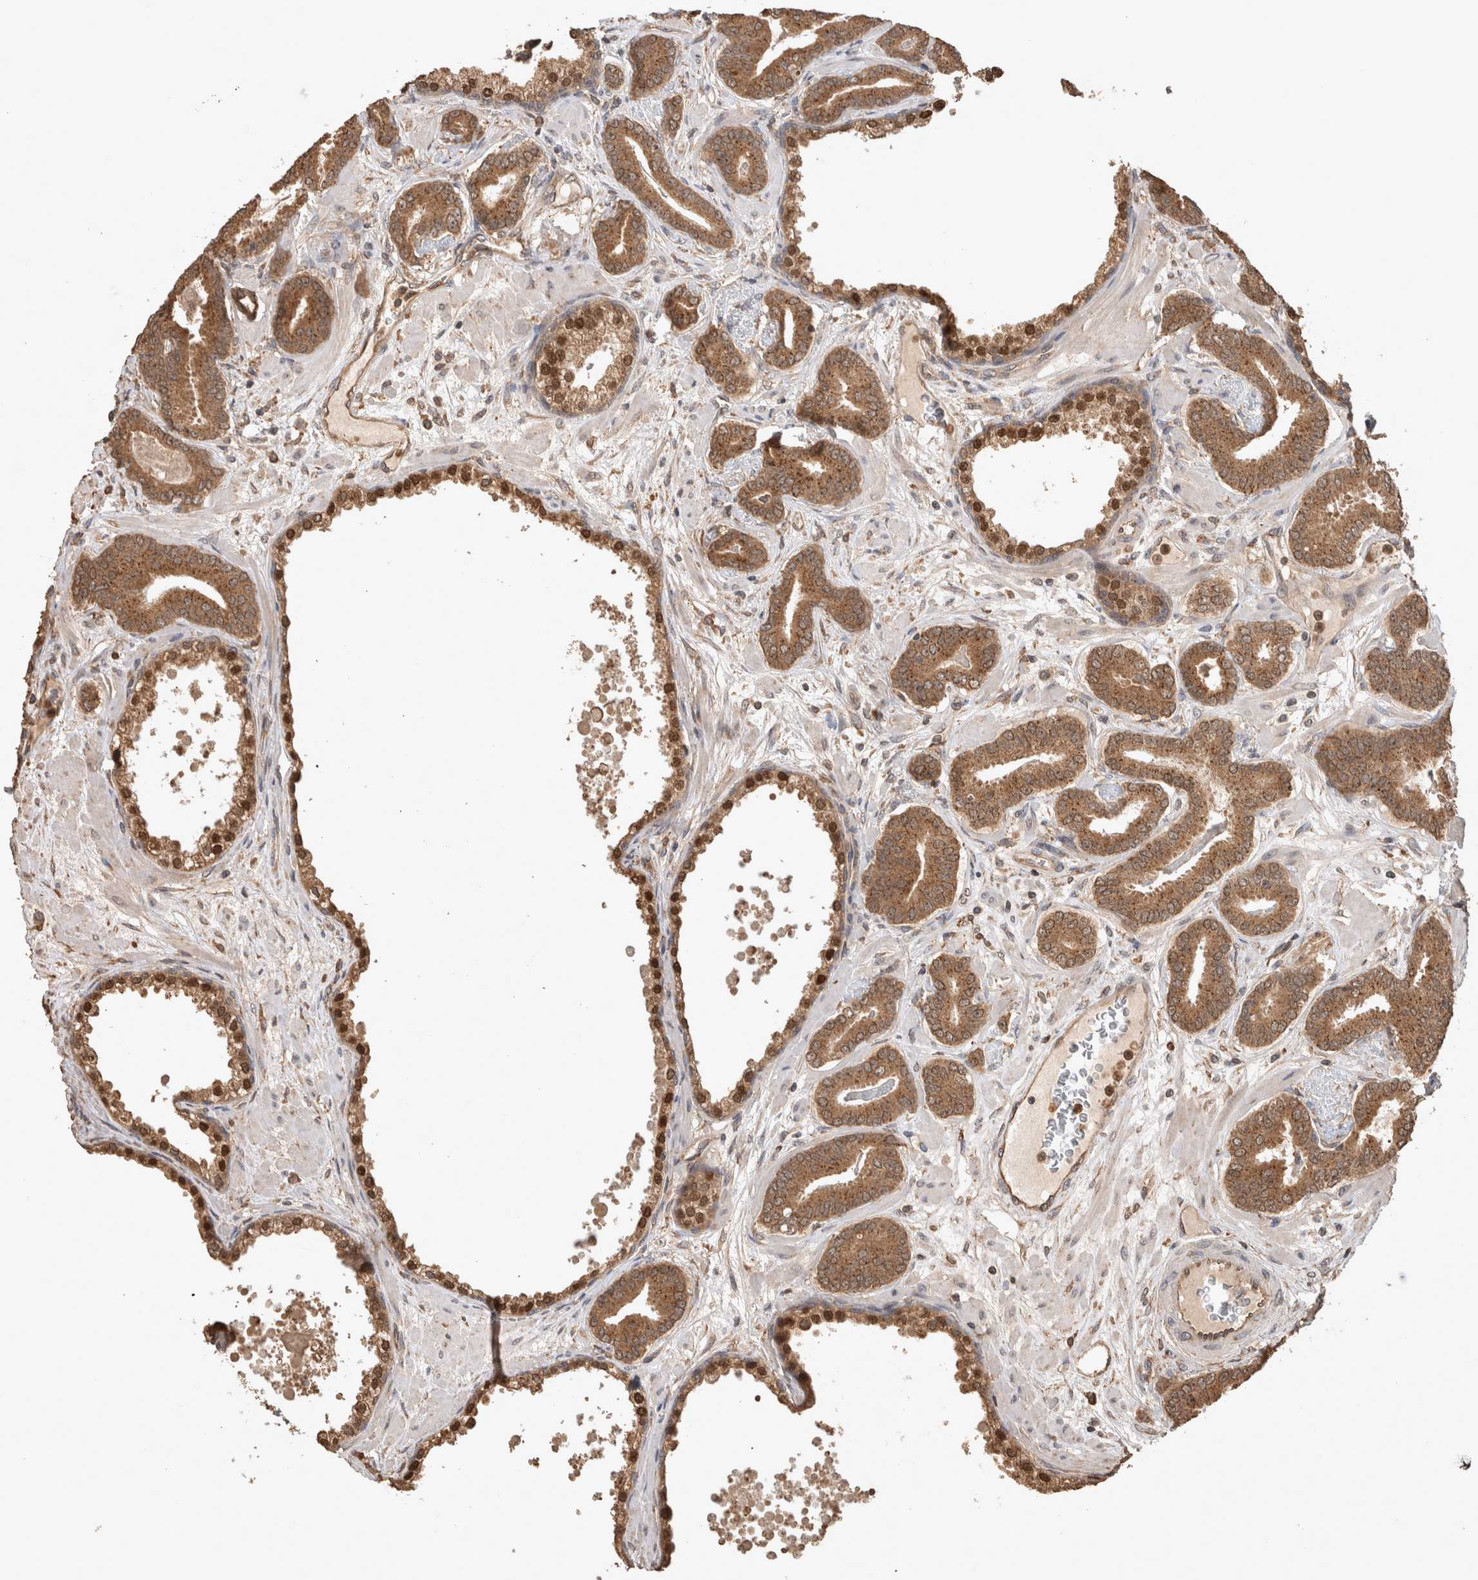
{"staining": {"intensity": "moderate", "quantity": ">75%", "location": "cytoplasmic/membranous"}, "tissue": "prostate cancer", "cell_type": "Tumor cells", "image_type": "cancer", "snomed": [{"axis": "morphology", "description": "Adenocarcinoma, Low grade"}, {"axis": "topography", "description": "Prostate"}], "caption": "Immunohistochemical staining of prostate adenocarcinoma (low-grade) exhibits medium levels of moderate cytoplasmic/membranous protein expression in approximately >75% of tumor cells. Nuclei are stained in blue.", "gene": "OTUD7B", "patient": {"sex": "male", "age": 62}}